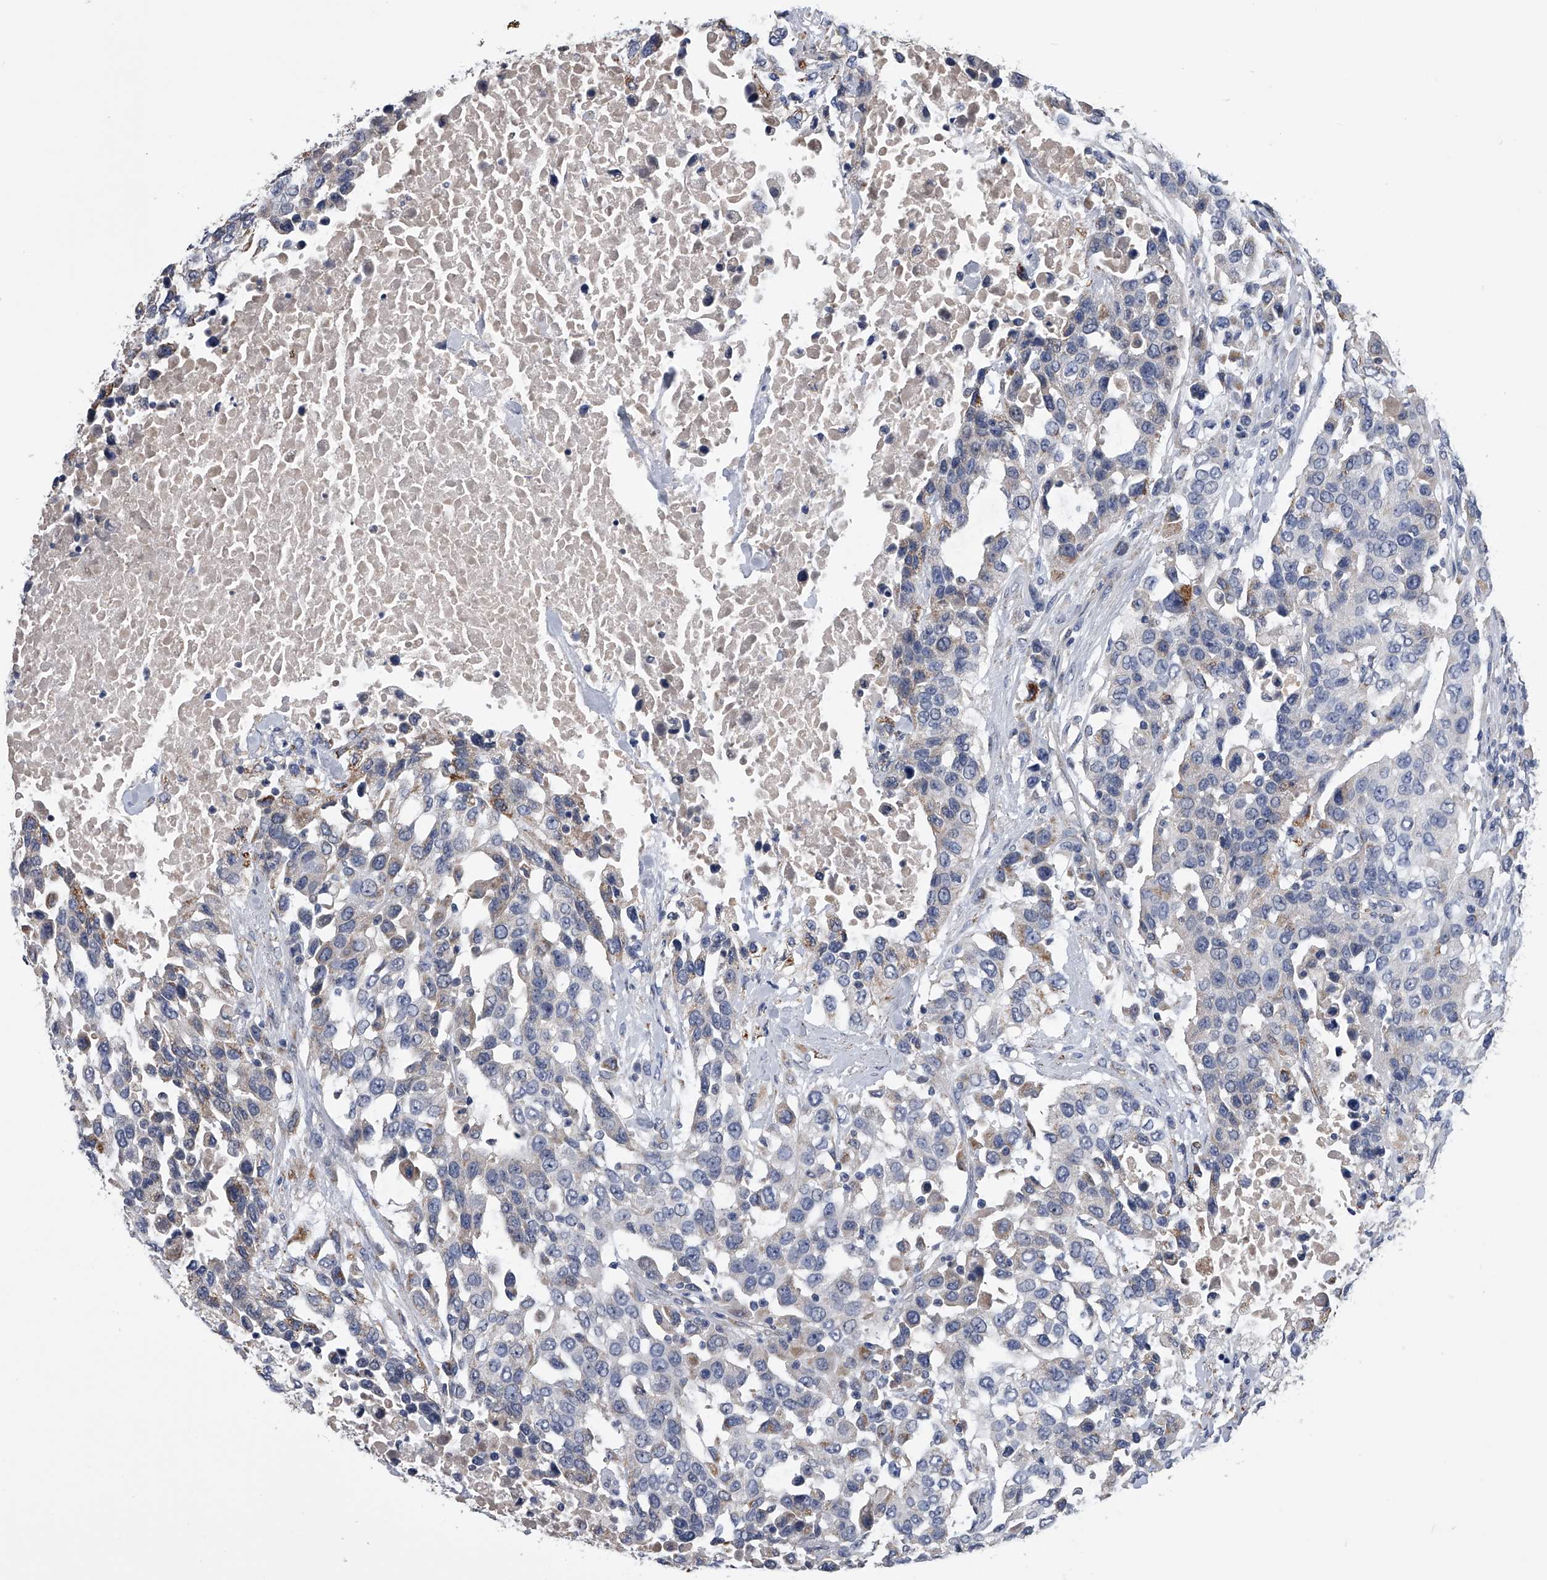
{"staining": {"intensity": "weak", "quantity": "<25%", "location": "cytoplasmic/membranous"}, "tissue": "urothelial cancer", "cell_type": "Tumor cells", "image_type": "cancer", "snomed": [{"axis": "morphology", "description": "Urothelial carcinoma, High grade"}, {"axis": "topography", "description": "Urinary bladder"}], "caption": "IHC of high-grade urothelial carcinoma reveals no expression in tumor cells. (DAB (3,3'-diaminobenzidine) immunohistochemistry (IHC), high magnification).", "gene": "OAT", "patient": {"sex": "female", "age": 80}}